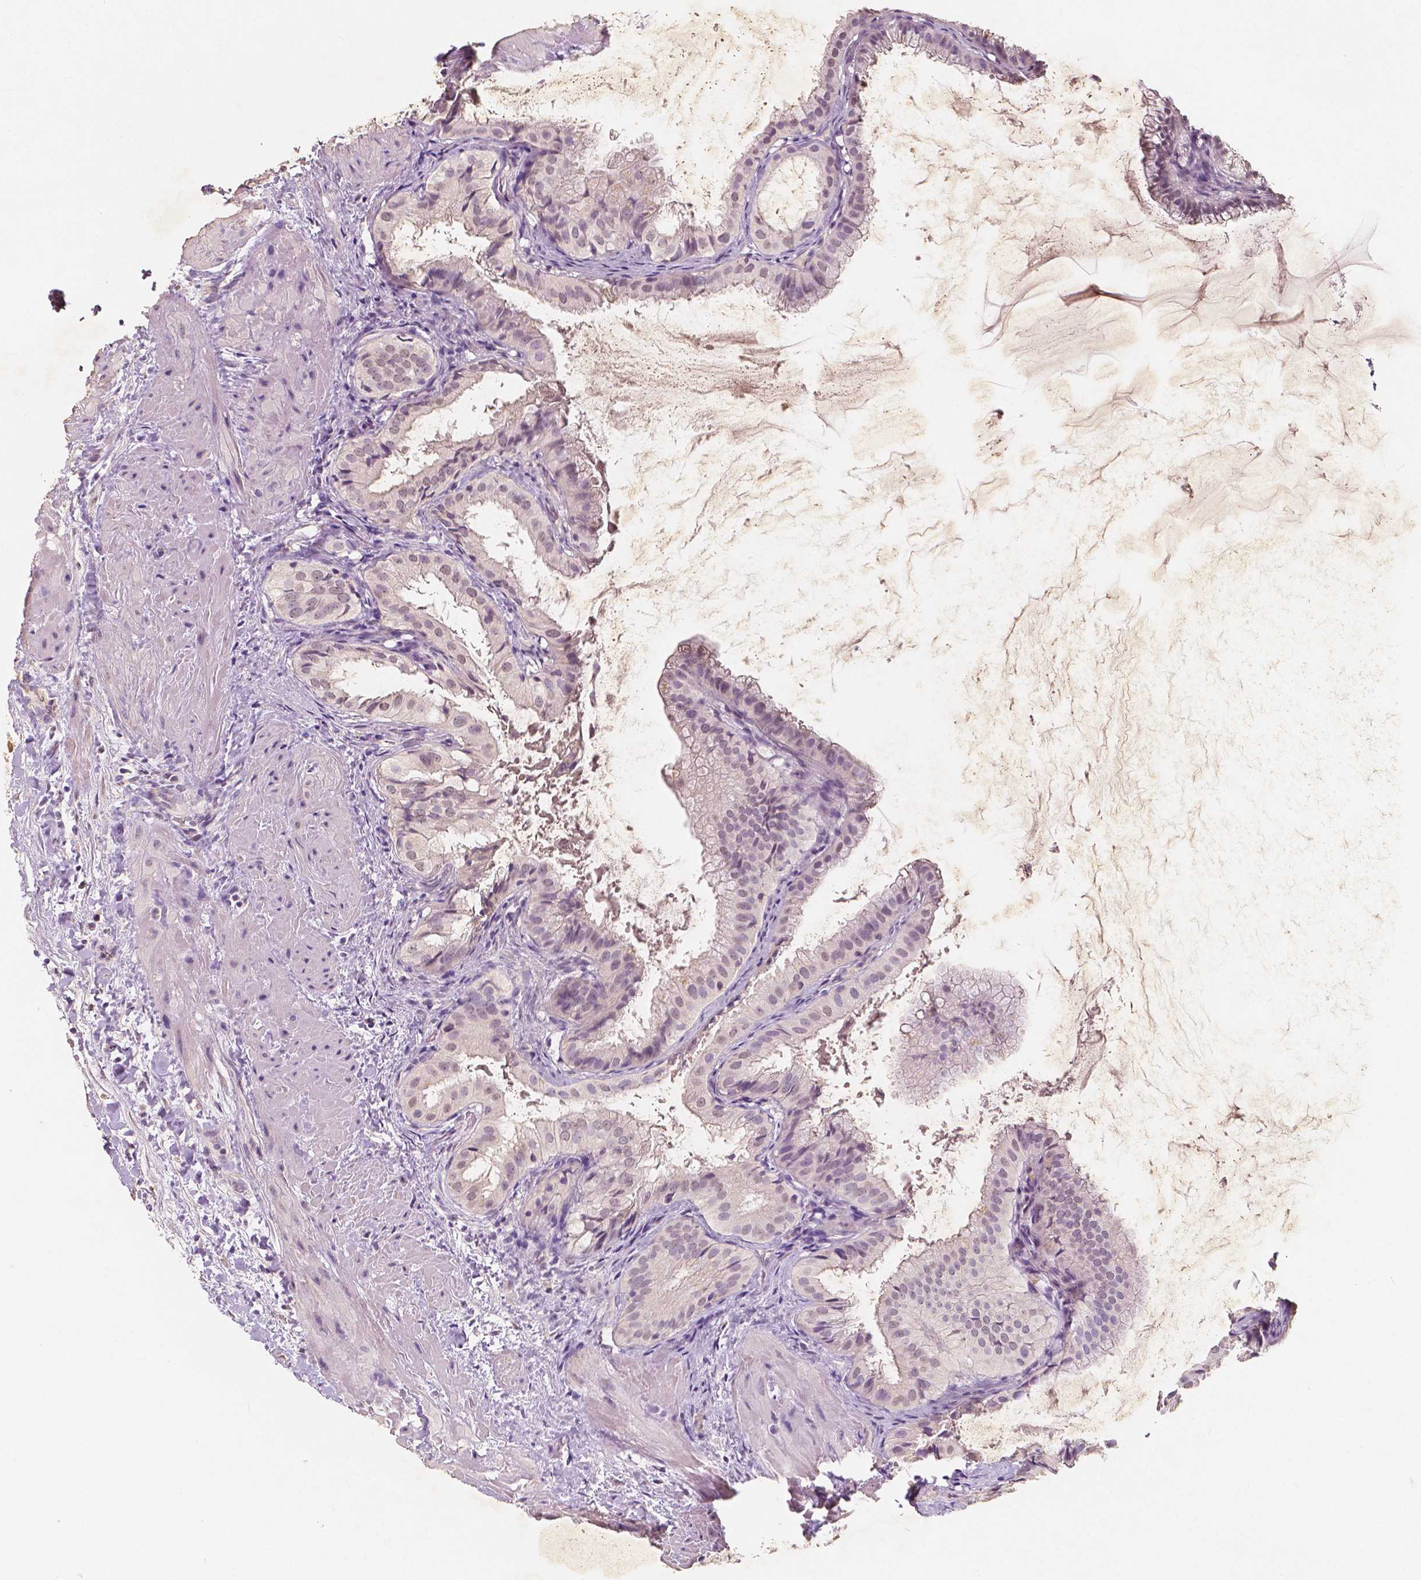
{"staining": {"intensity": "weak", "quantity": "25%-75%", "location": "nuclear"}, "tissue": "gallbladder", "cell_type": "Glandular cells", "image_type": "normal", "snomed": [{"axis": "morphology", "description": "Normal tissue, NOS"}, {"axis": "topography", "description": "Gallbladder"}], "caption": "Immunohistochemistry image of benign gallbladder stained for a protein (brown), which displays low levels of weak nuclear positivity in about 25%-75% of glandular cells.", "gene": "SOX15", "patient": {"sex": "male", "age": 70}}